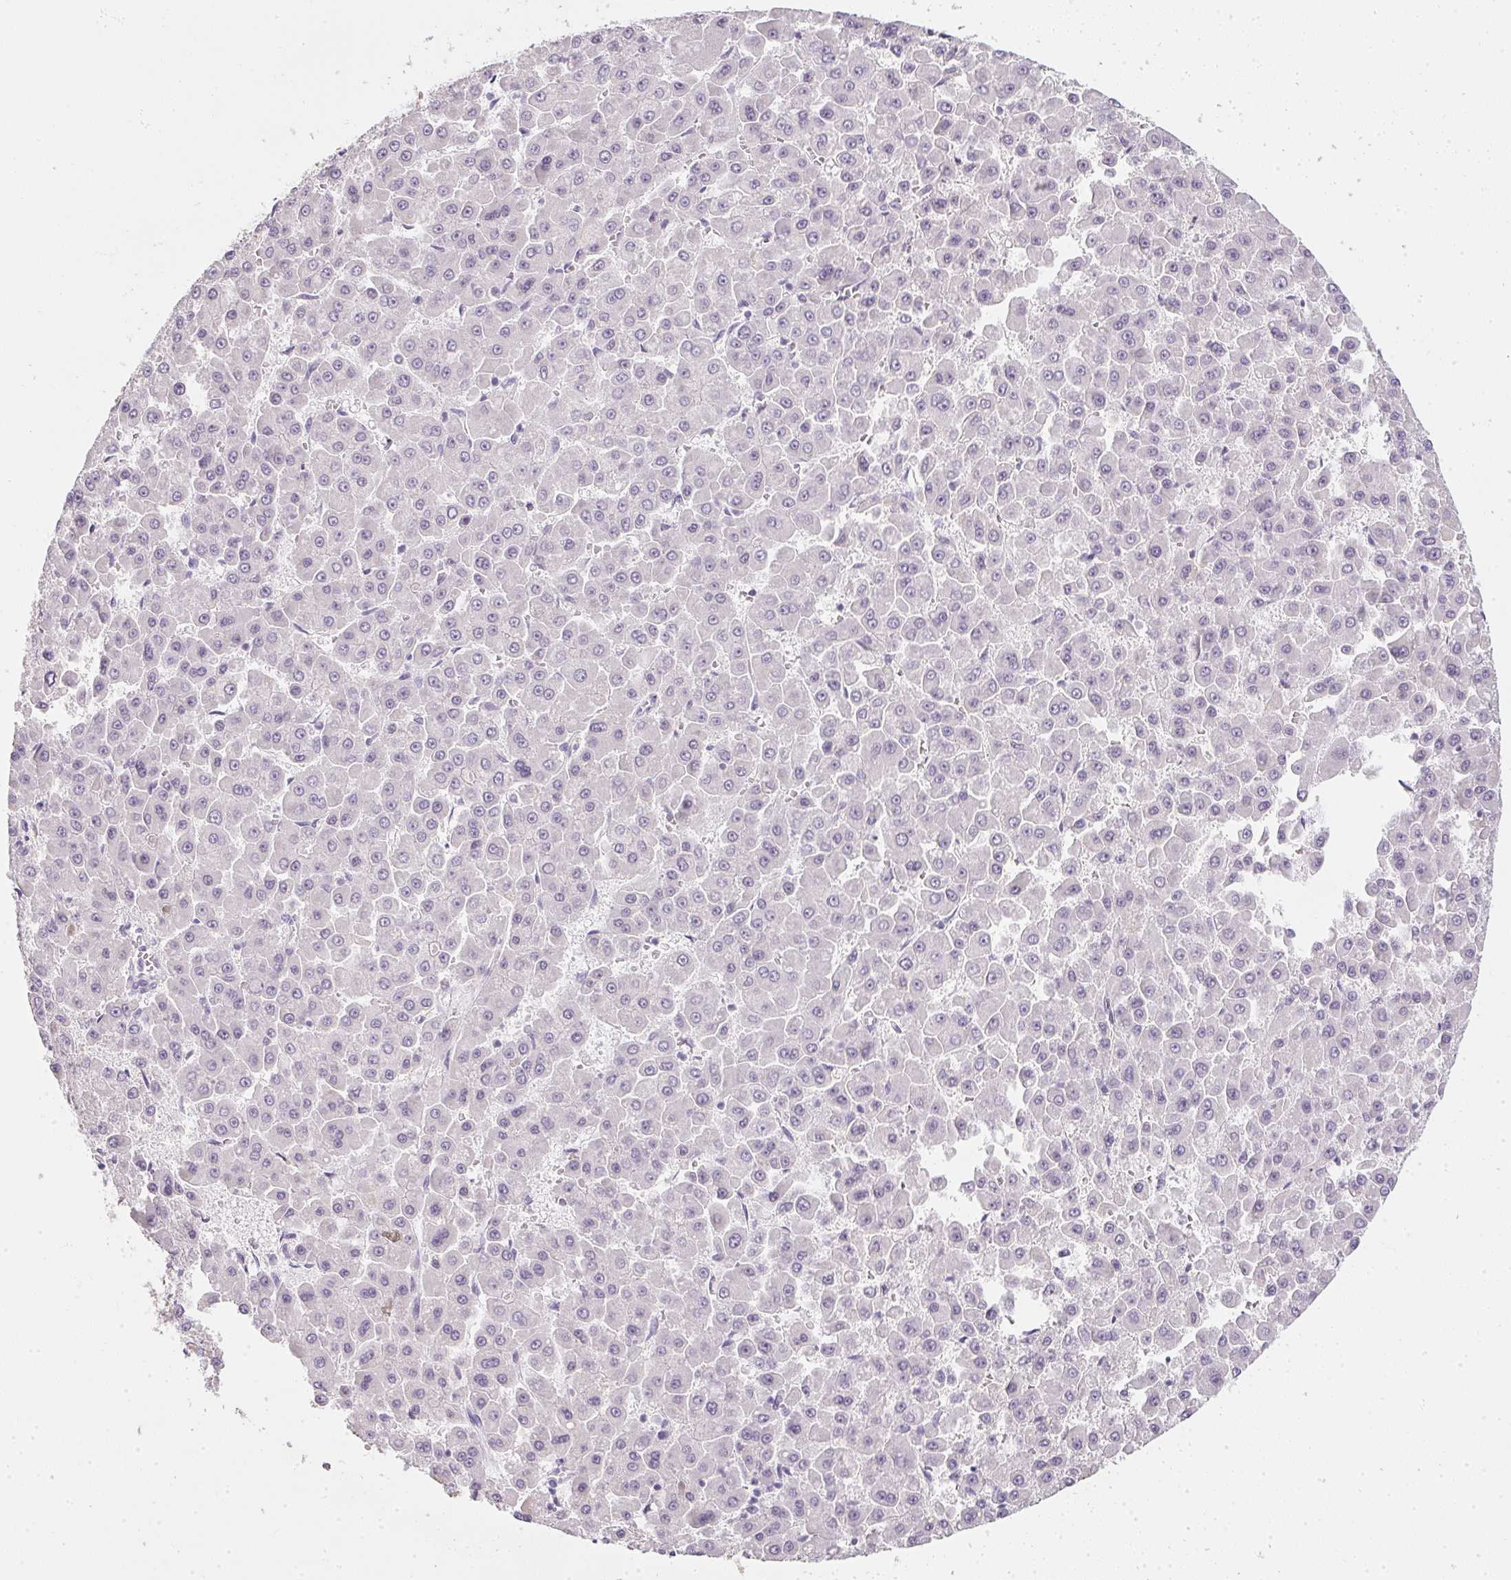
{"staining": {"intensity": "negative", "quantity": "none", "location": "none"}, "tissue": "liver cancer", "cell_type": "Tumor cells", "image_type": "cancer", "snomed": [{"axis": "morphology", "description": "Carcinoma, Hepatocellular, NOS"}, {"axis": "topography", "description": "Liver"}], "caption": "DAB immunohistochemical staining of hepatocellular carcinoma (liver) displays no significant staining in tumor cells. Nuclei are stained in blue.", "gene": "TMEM72", "patient": {"sex": "male", "age": 78}}